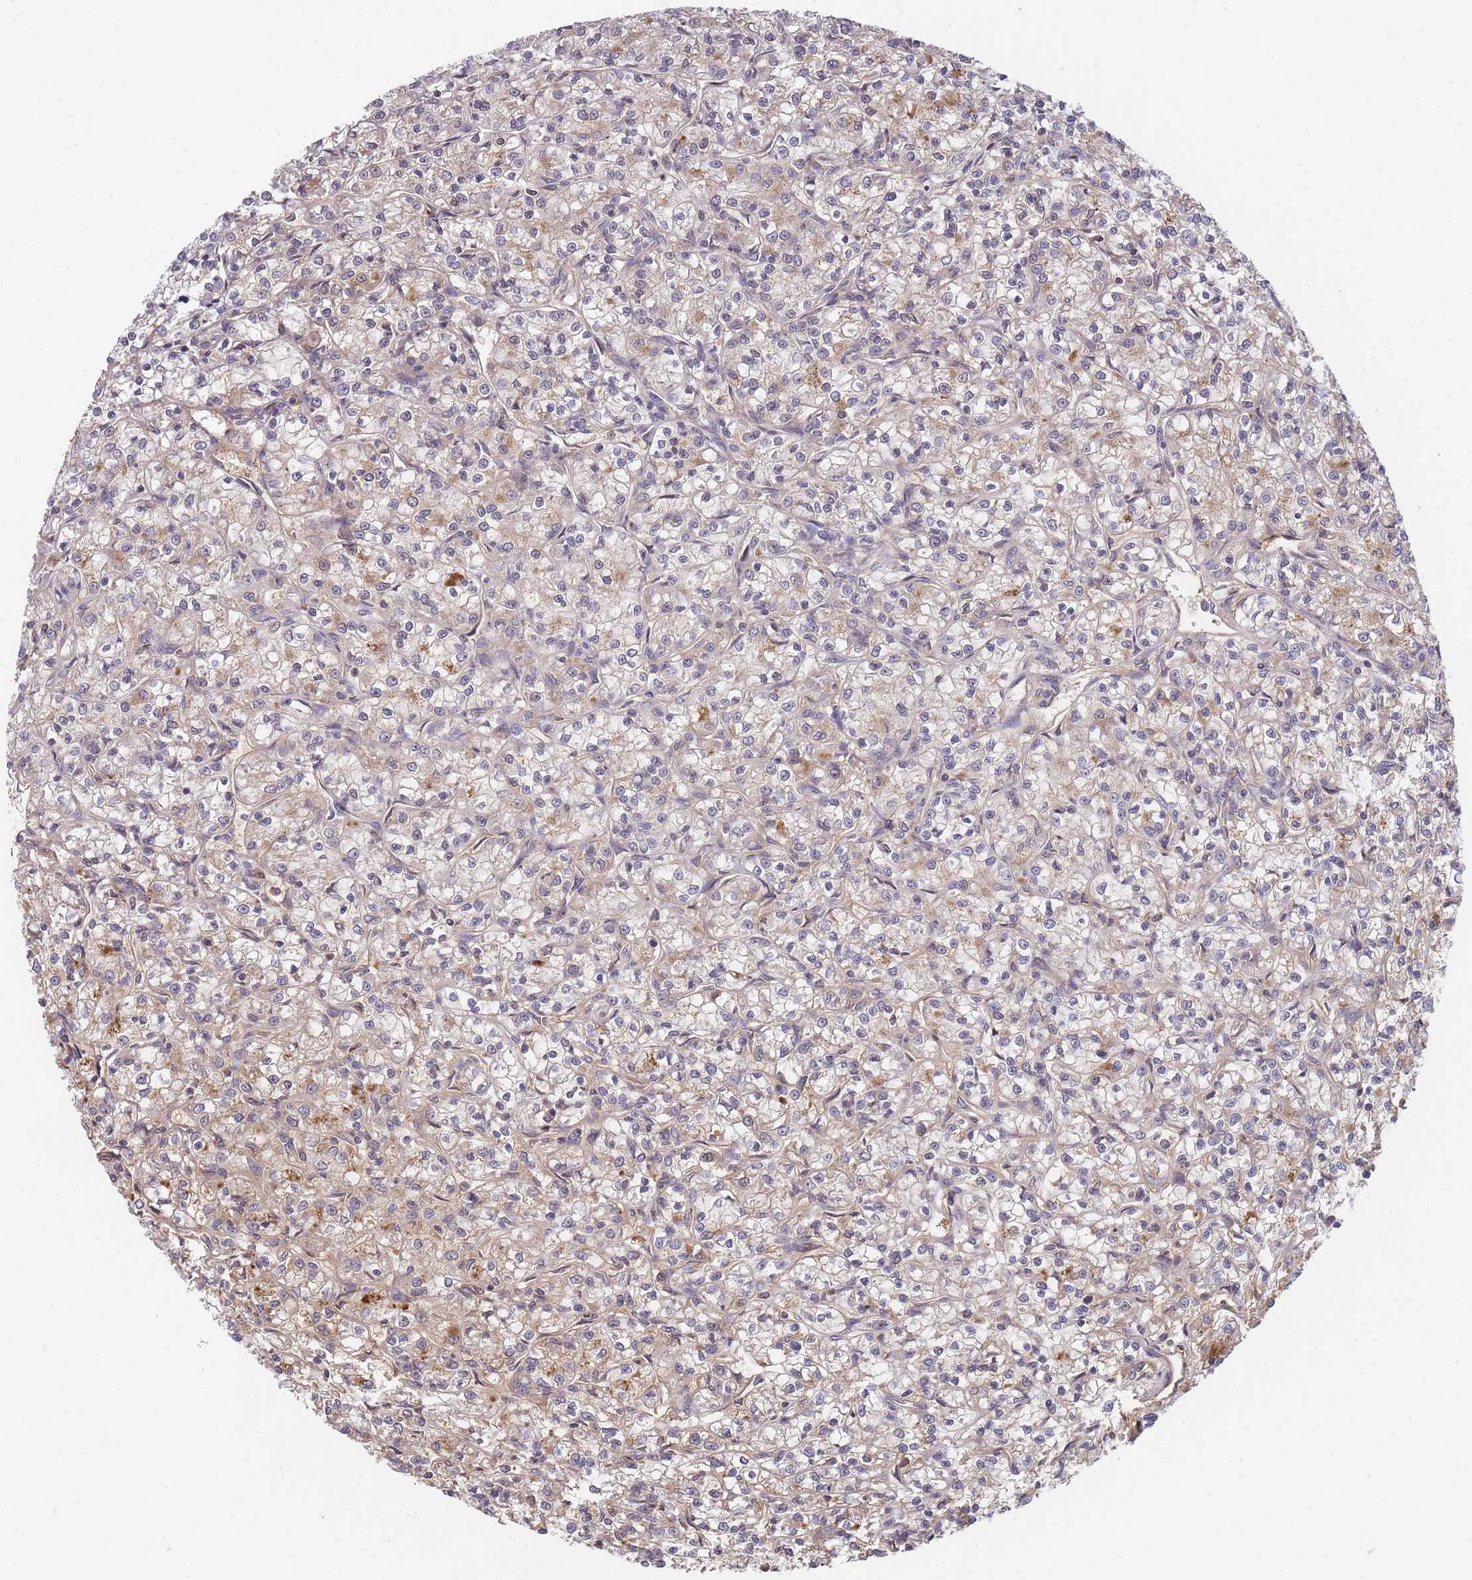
{"staining": {"intensity": "moderate", "quantity": "25%-75%", "location": "cytoplasmic/membranous"}, "tissue": "renal cancer", "cell_type": "Tumor cells", "image_type": "cancer", "snomed": [{"axis": "morphology", "description": "Adenocarcinoma, NOS"}, {"axis": "topography", "description": "Kidney"}], "caption": "Immunohistochemistry (IHC) (DAB) staining of human renal cancer reveals moderate cytoplasmic/membranous protein staining in about 25%-75% of tumor cells.", "gene": "RALGDS", "patient": {"sex": "female", "age": 59}}